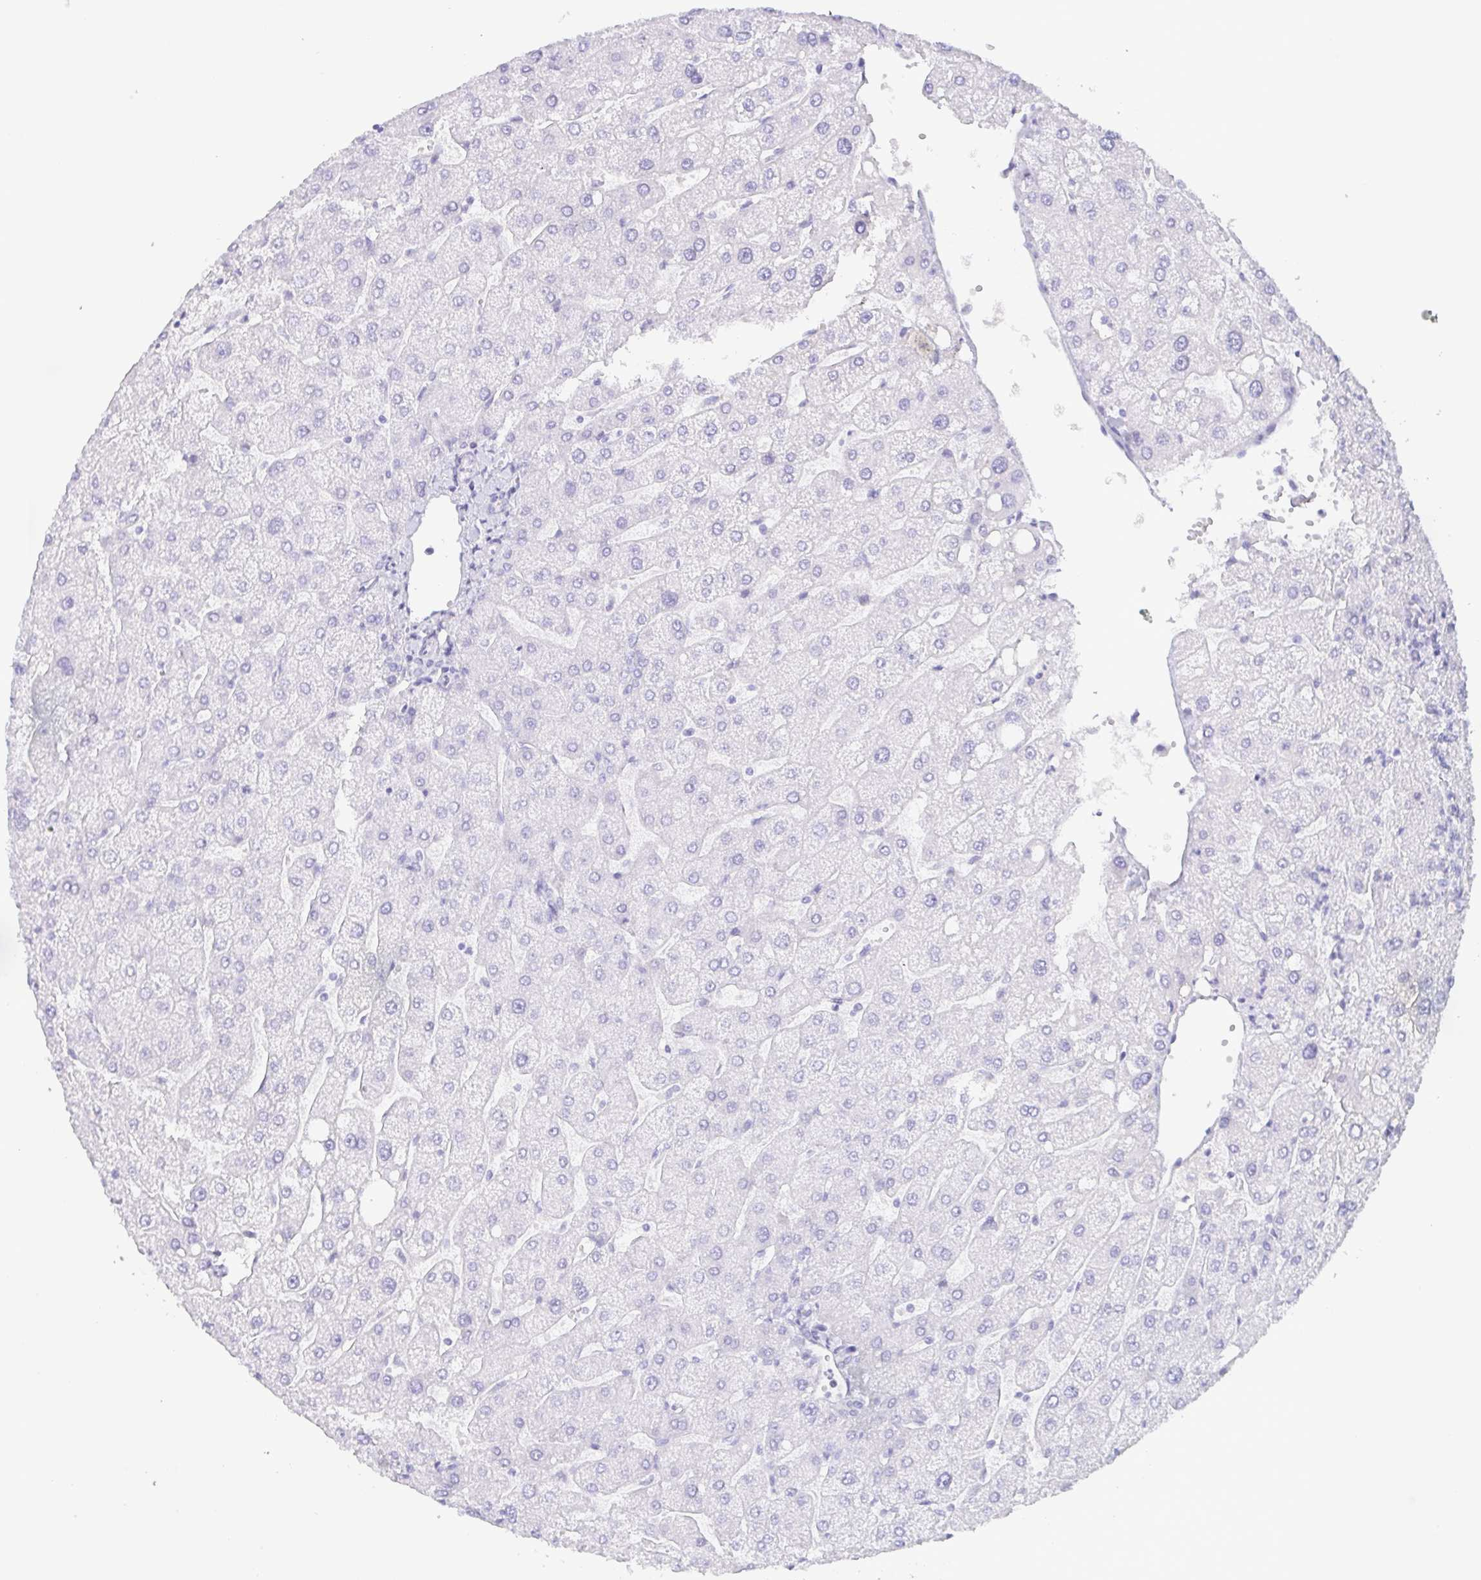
{"staining": {"intensity": "negative", "quantity": "none", "location": "none"}, "tissue": "liver", "cell_type": "Cholangiocytes", "image_type": "normal", "snomed": [{"axis": "morphology", "description": "Normal tissue, NOS"}, {"axis": "topography", "description": "Liver"}], "caption": "High power microscopy image of an IHC image of normal liver, revealing no significant expression in cholangiocytes.", "gene": "ENSG00000275778", "patient": {"sex": "male", "age": 67}}